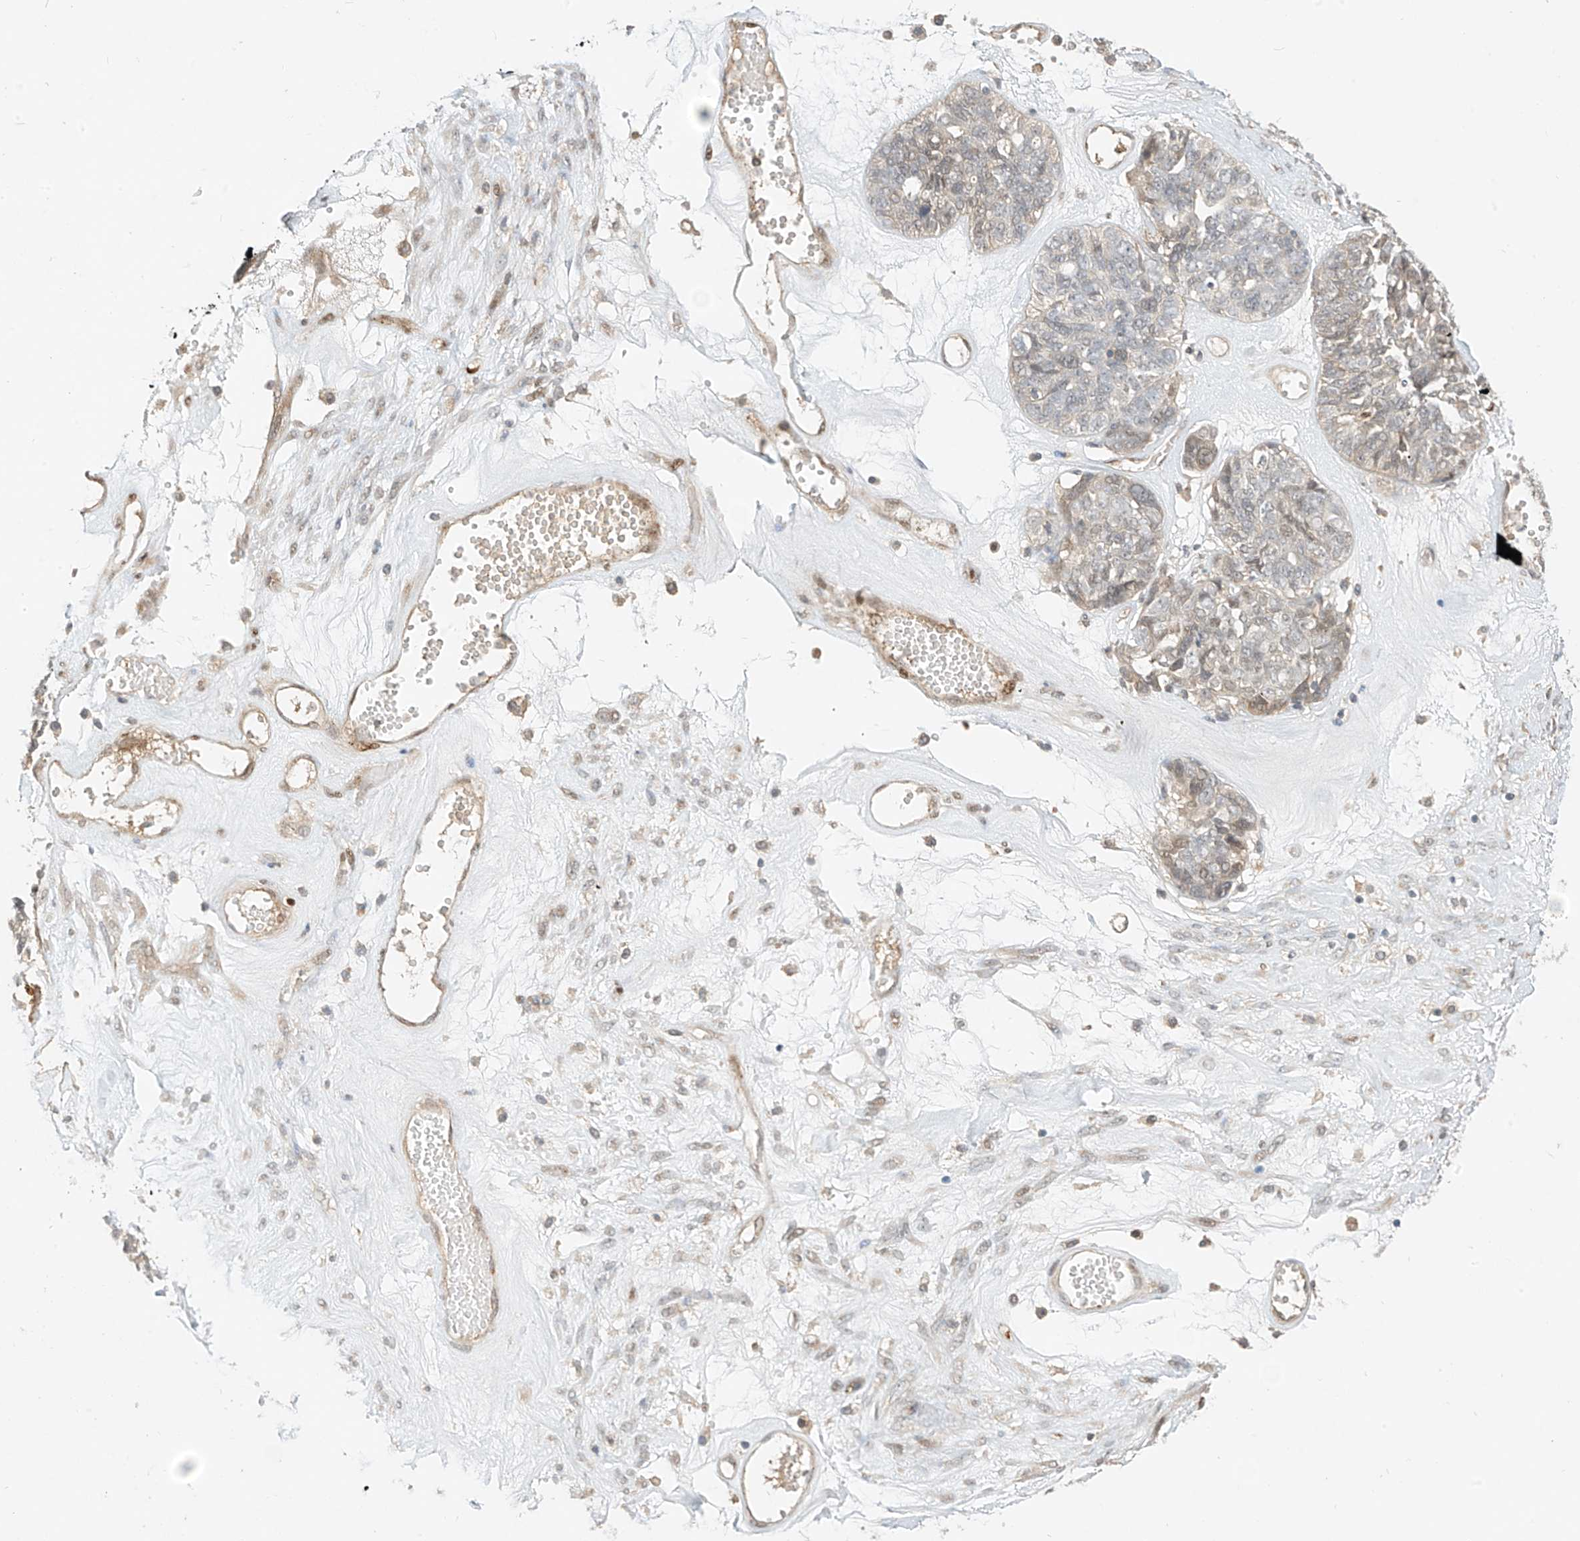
{"staining": {"intensity": "moderate", "quantity": "<25%", "location": "cytoplasmic/membranous"}, "tissue": "ovarian cancer", "cell_type": "Tumor cells", "image_type": "cancer", "snomed": [{"axis": "morphology", "description": "Cystadenocarcinoma, serous, NOS"}, {"axis": "topography", "description": "Ovary"}], "caption": "High-power microscopy captured an IHC photomicrograph of ovarian cancer, revealing moderate cytoplasmic/membranous expression in approximately <25% of tumor cells.", "gene": "MRTFA", "patient": {"sex": "female", "age": 79}}